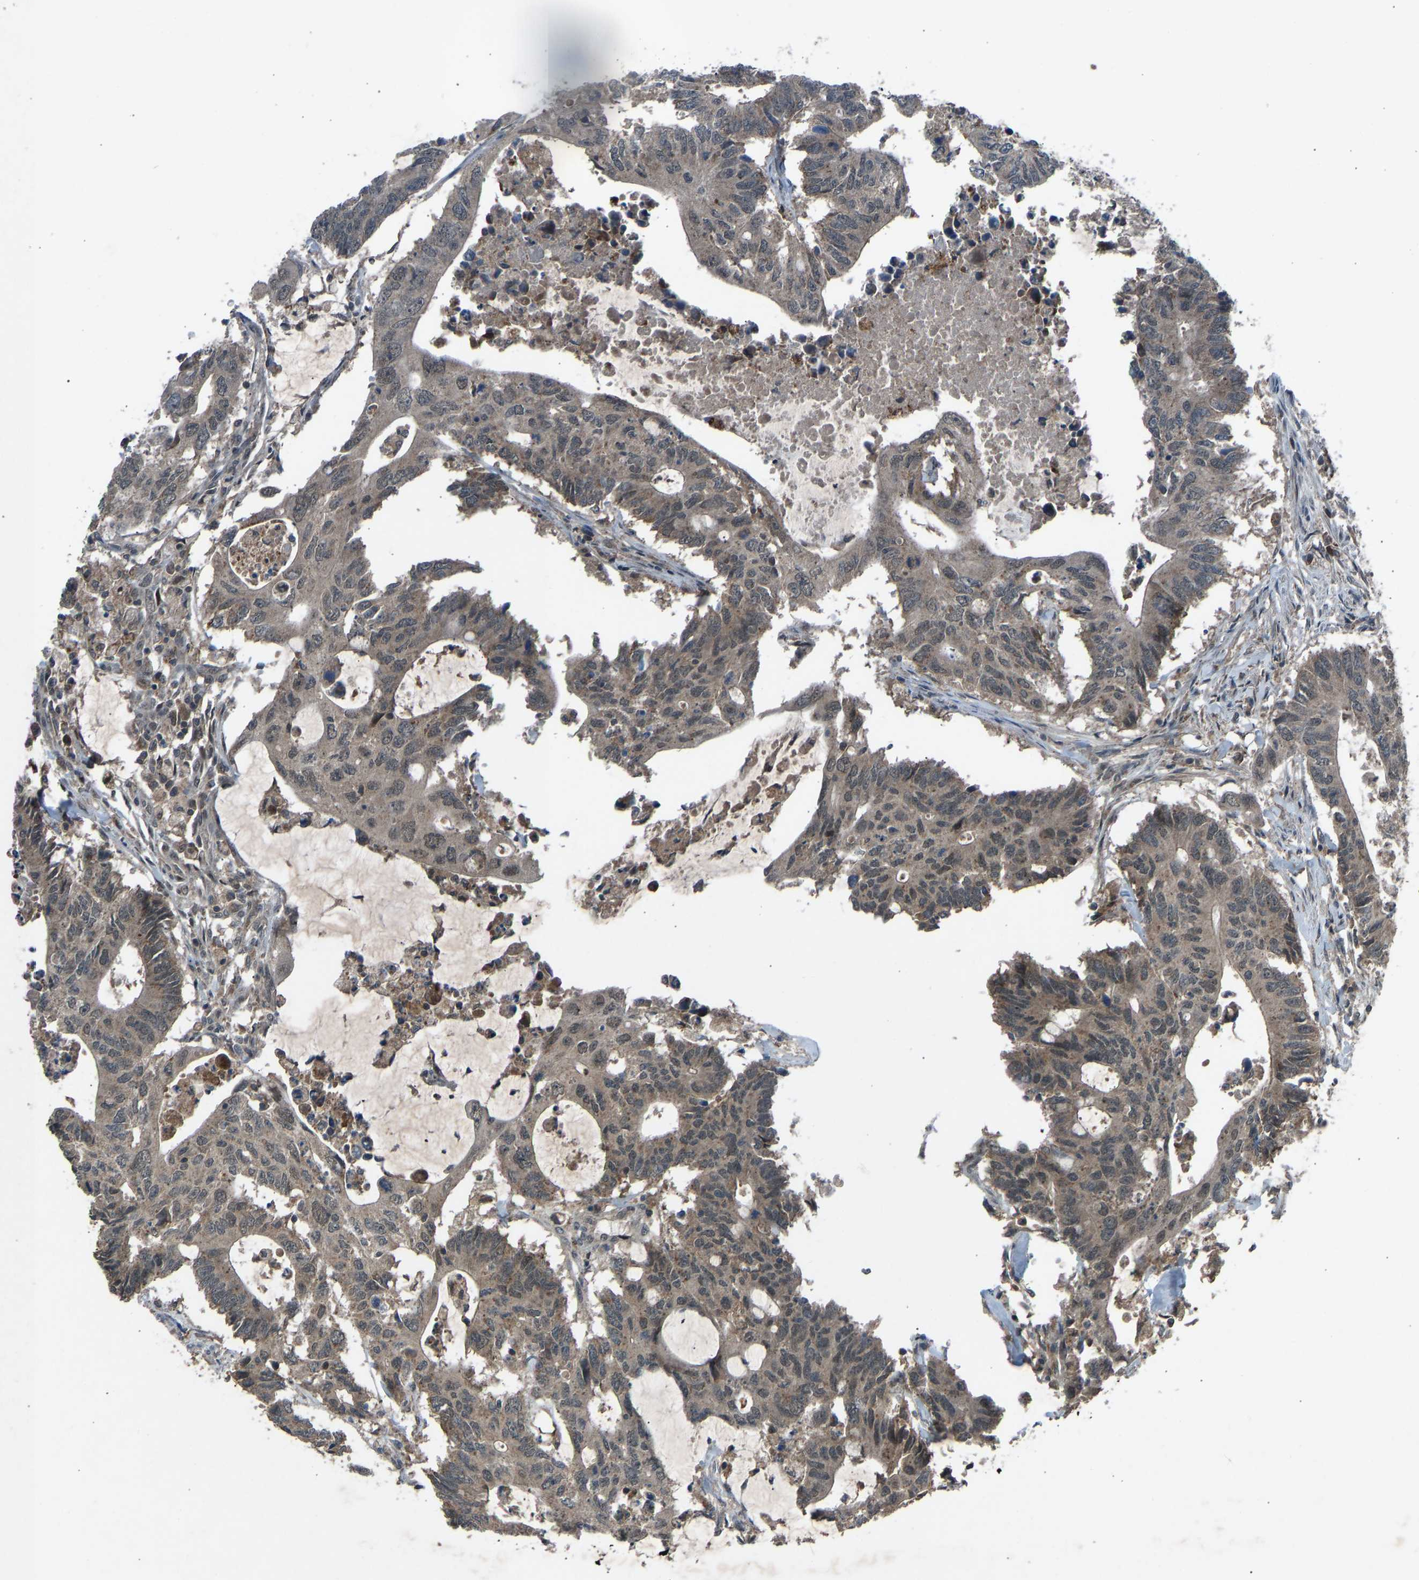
{"staining": {"intensity": "weak", "quantity": ">75%", "location": "cytoplasmic/membranous"}, "tissue": "colorectal cancer", "cell_type": "Tumor cells", "image_type": "cancer", "snomed": [{"axis": "morphology", "description": "Adenocarcinoma, NOS"}, {"axis": "topography", "description": "Colon"}], "caption": "Immunohistochemistry (DAB (3,3'-diaminobenzidine)) staining of human adenocarcinoma (colorectal) shows weak cytoplasmic/membranous protein positivity in about >75% of tumor cells.", "gene": "SLC43A1", "patient": {"sex": "male", "age": 71}}